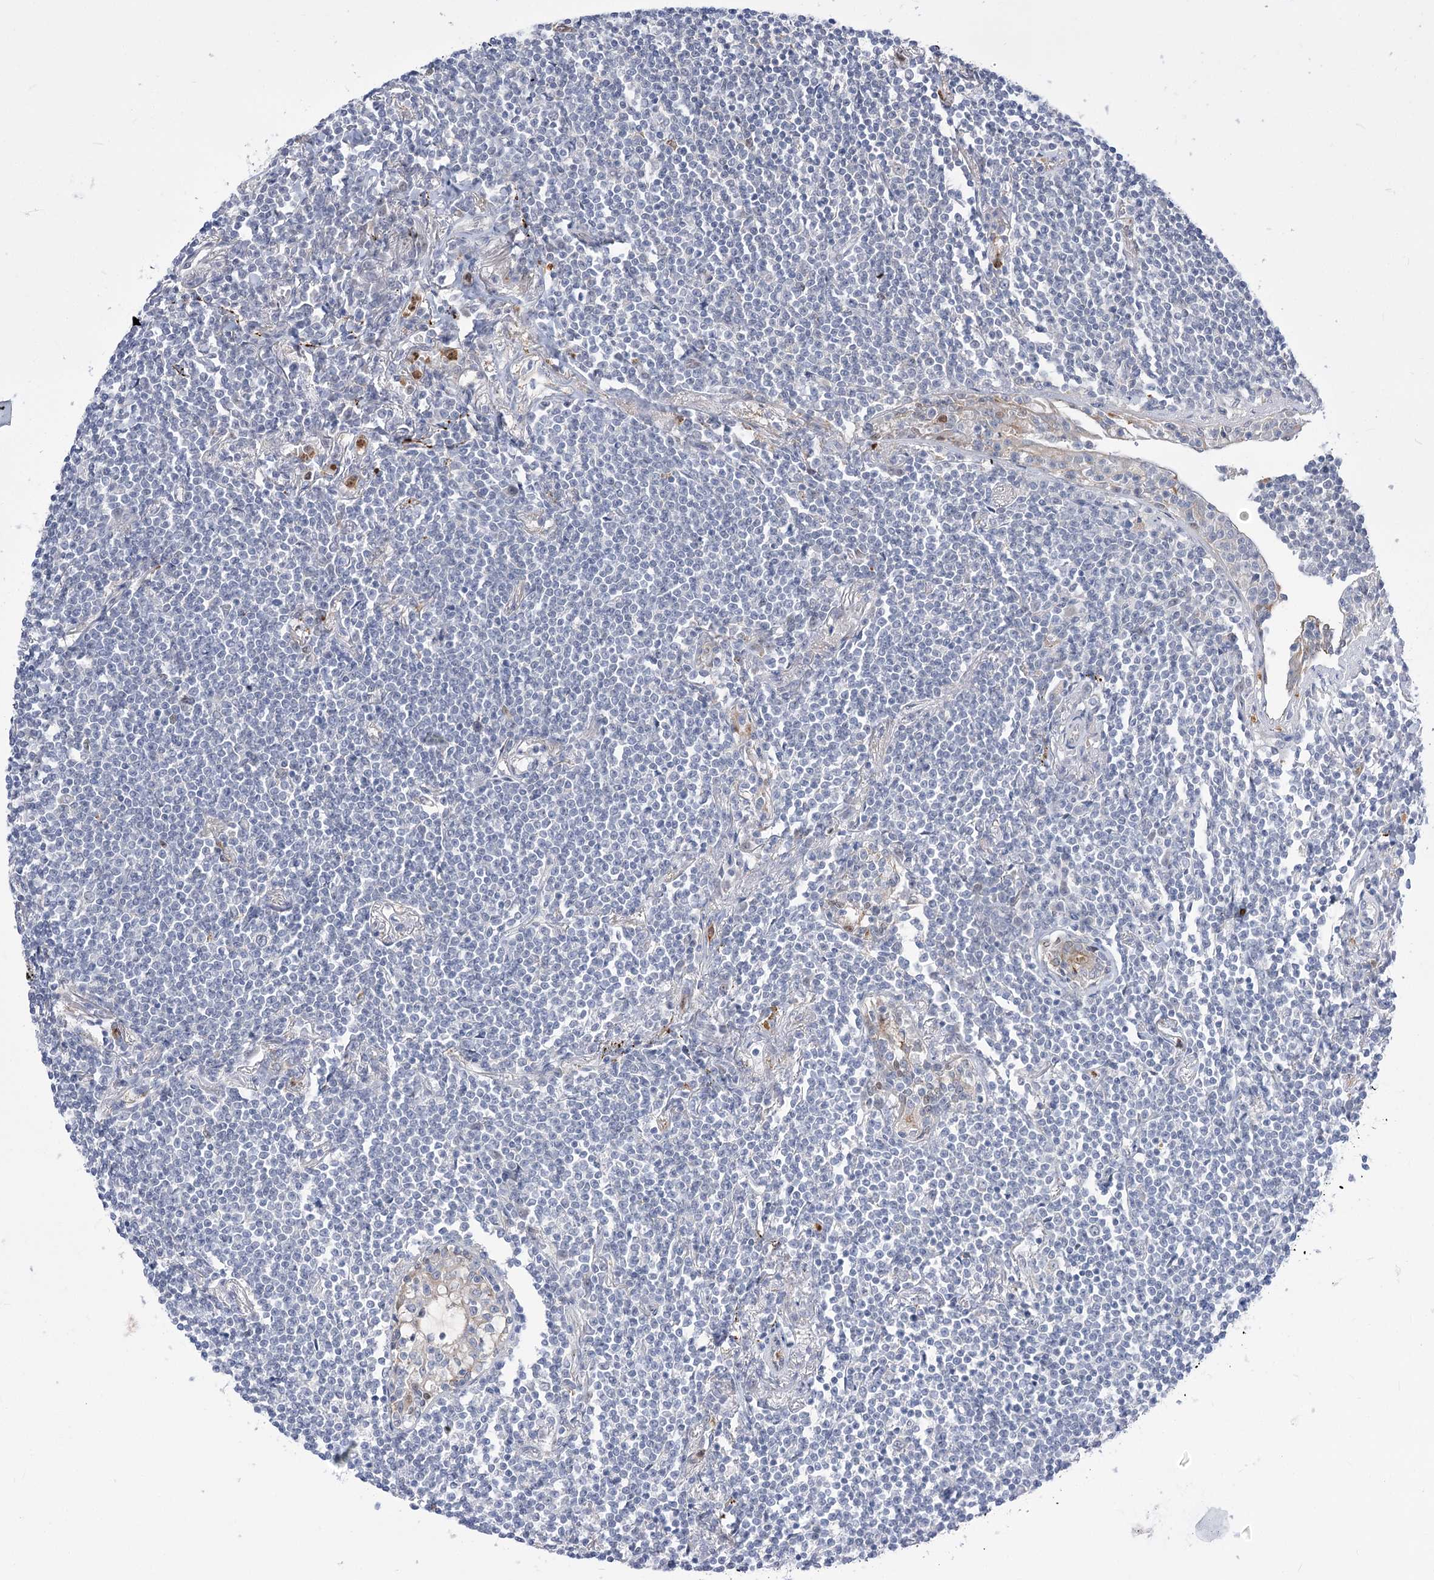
{"staining": {"intensity": "negative", "quantity": "none", "location": "none"}, "tissue": "lymphoma", "cell_type": "Tumor cells", "image_type": "cancer", "snomed": [{"axis": "morphology", "description": "Malignant lymphoma, non-Hodgkin's type, Low grade"}, {"axis": "topography", "description": "Lung"}], "caption": "Histopathology image shows no significant protein expression in tumor cells of malignant lymphoma, non-Hodgkin's type (low-grade).", "gene": "SIAE", "patient": {"sex": "female", "age": 71}}